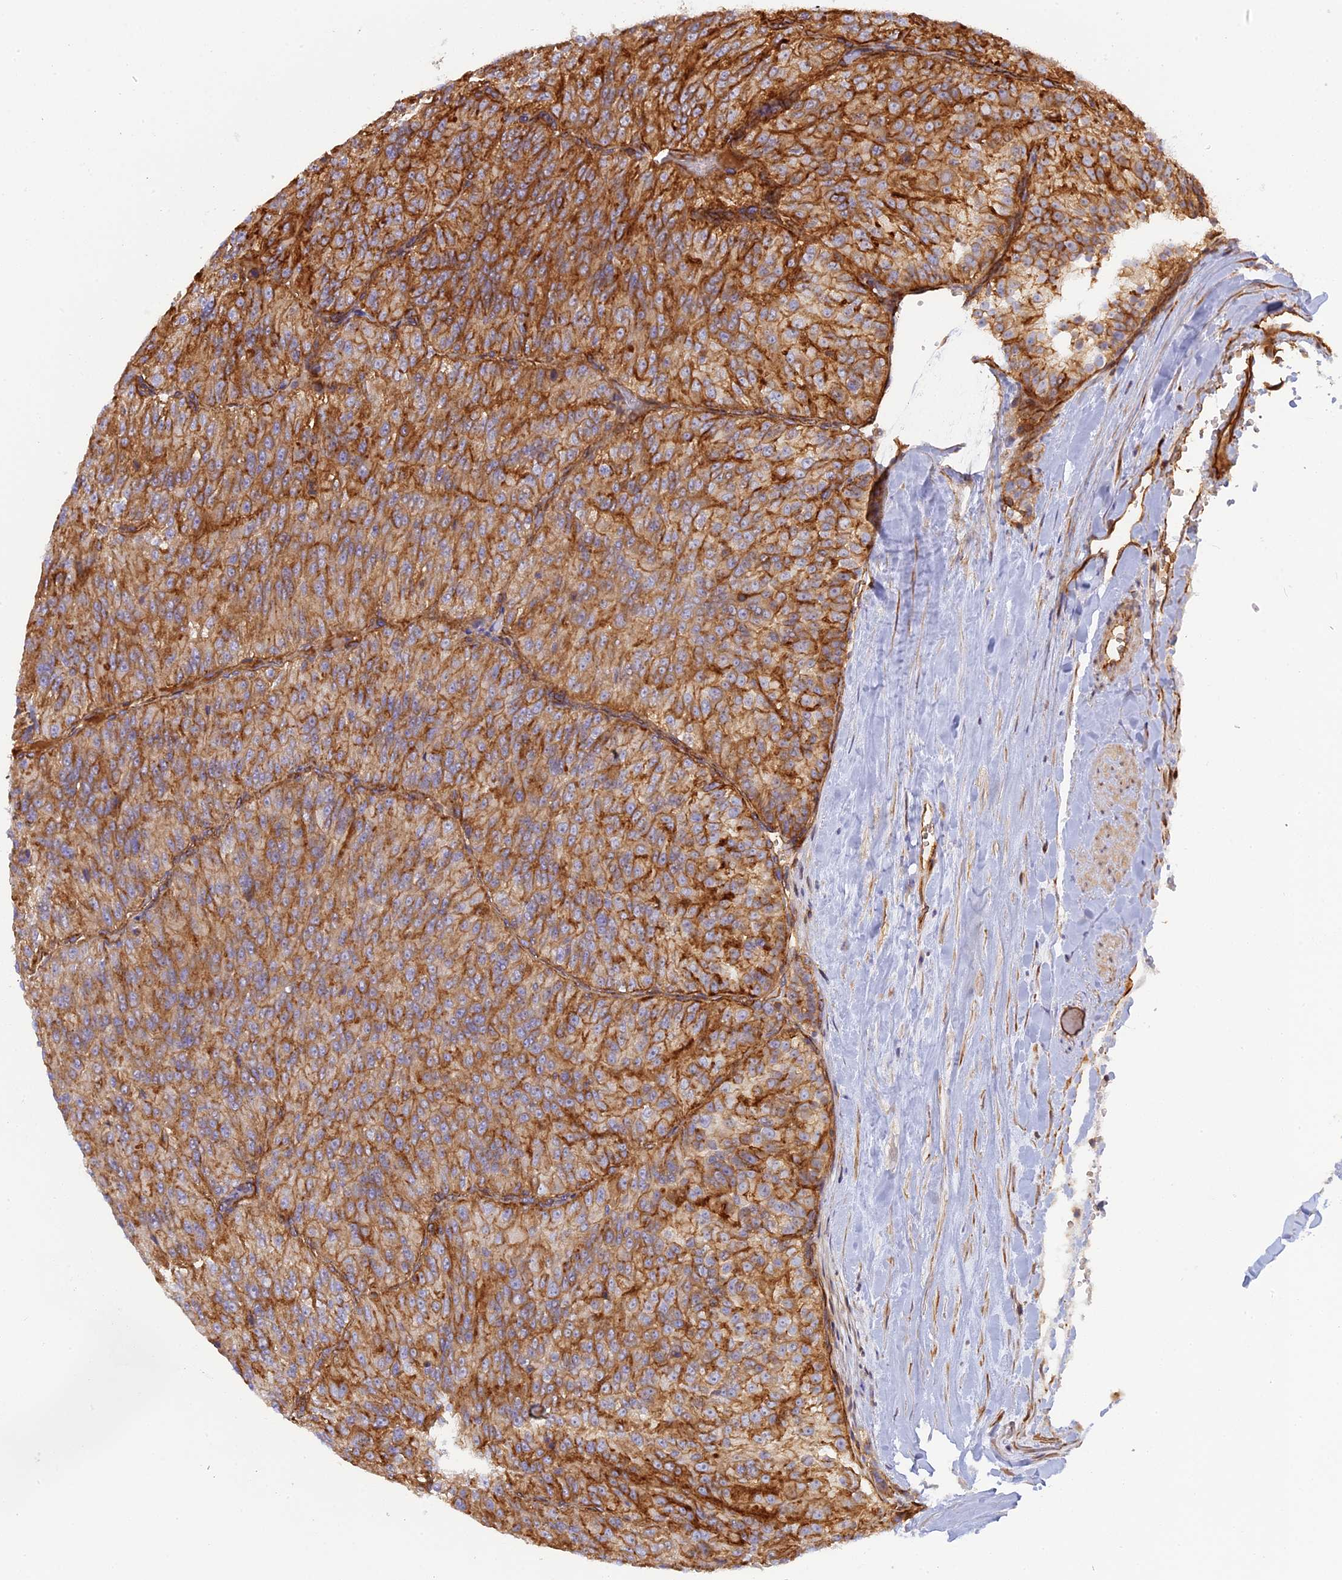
{"staining": {"intensity": "moderate", "quantity": ">75%", "location": "cytoplasmic/membranous"}, "tissue": "renal cancer", "cell_type": "Tumor cells", "image_type": "cancer", "snomed": [{"axis": "morphology", "description": "Adenocarcinoma, NOS"}, {"axis": "topography", "description": "Kidney"}], "caption": "Renal adenocarcinoma stained with DAB (3,3'-diaminobenzidine) IHC demonstrates medium levels of moderate cytoplasmic/membranous staining in approximately >75% of tumor cells. Nuclei are stained in blue.", "gene": "CNBD2", "patient": {"sex": "female", "age": 63}}